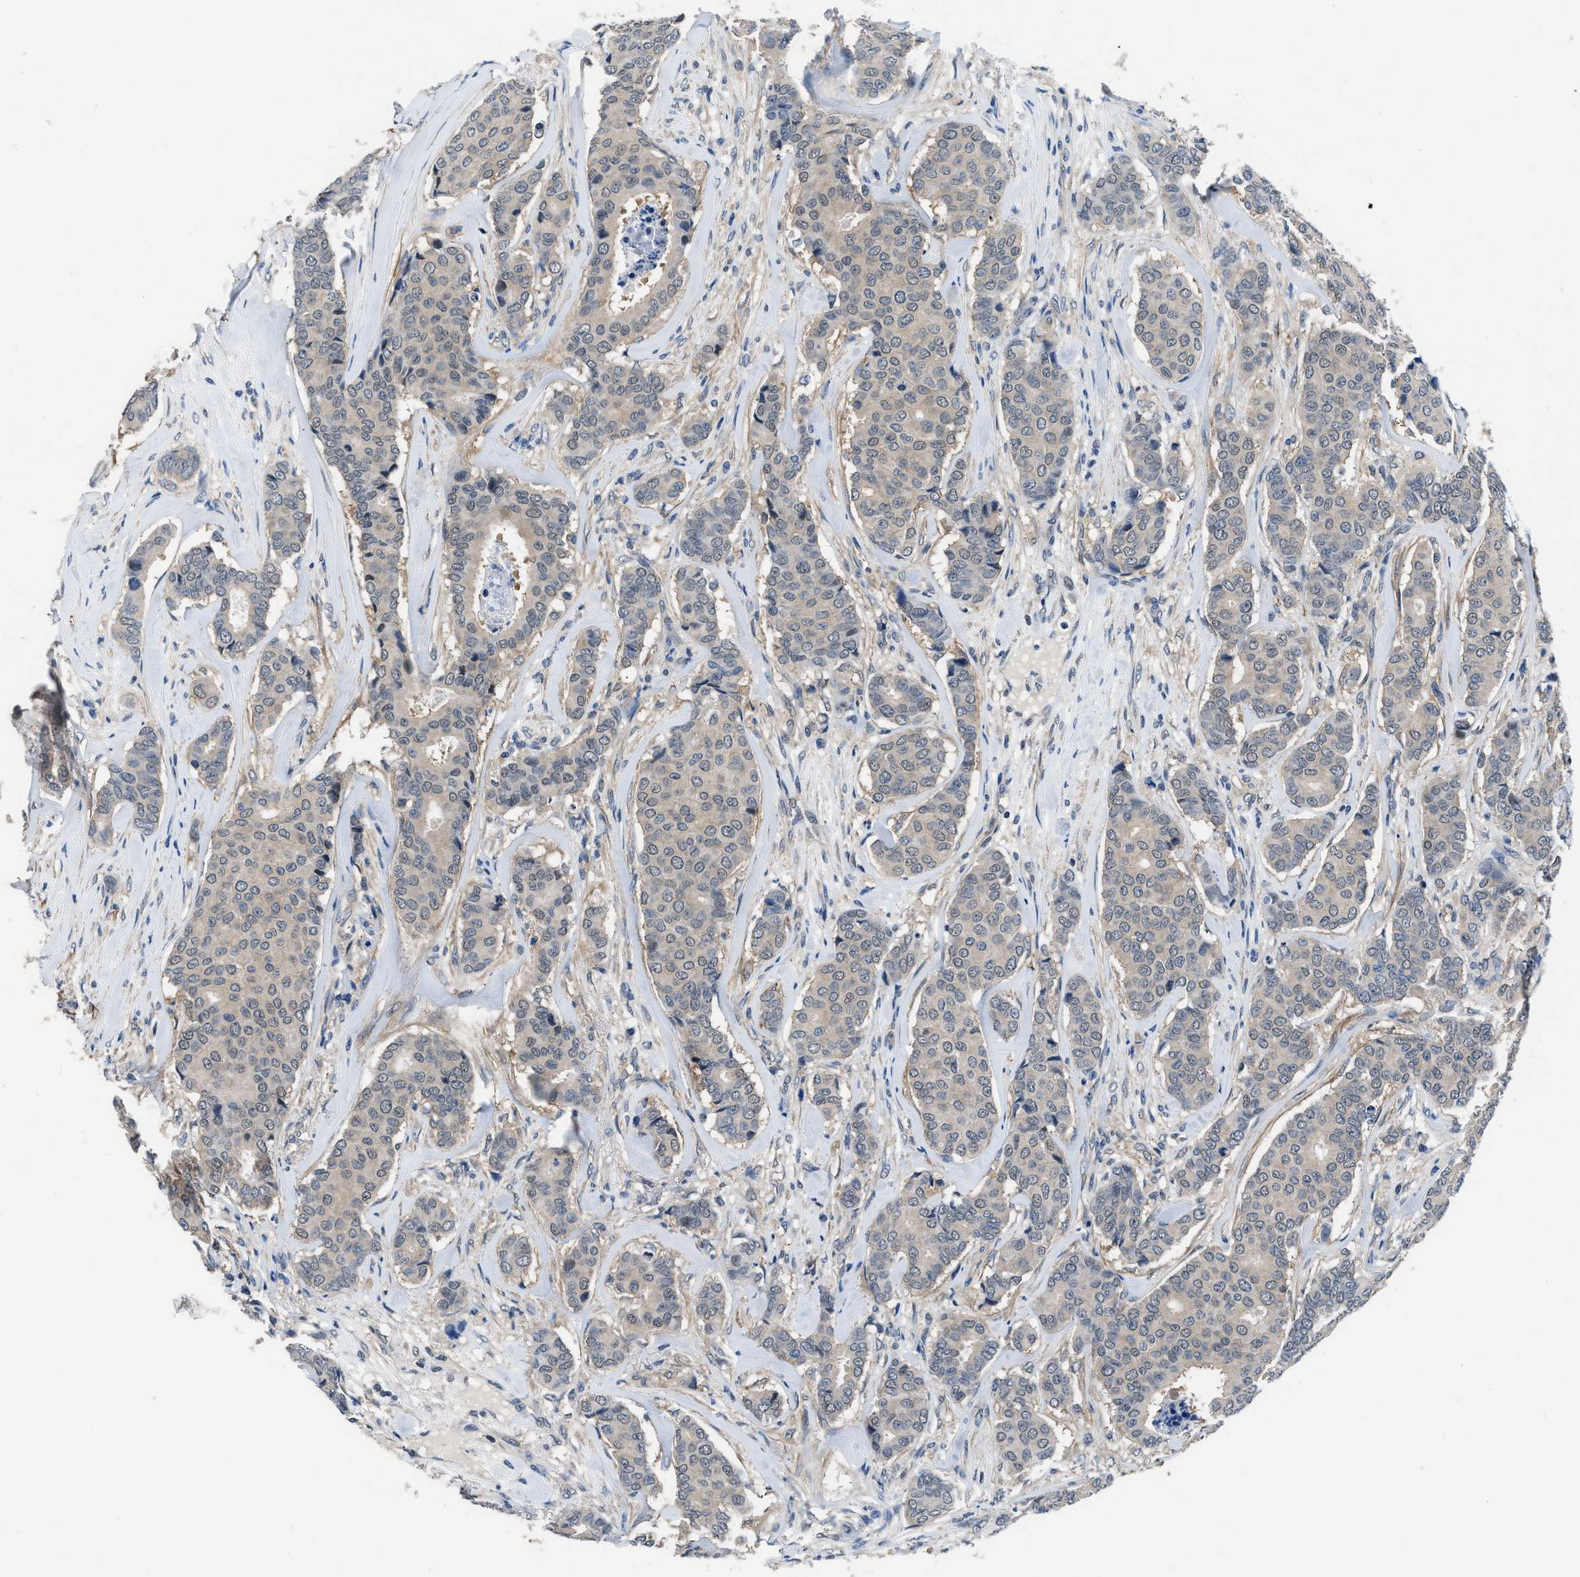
{"staining": {"intensity": "negative", "quantity": "none", "location": "none"}, "tissue": "breast cancer", "cell_type": "Tumor cells", "image_type": "cancer", "snomed": [{"axis": "morphology", "description": "Duct carcinoma"}, {"axis": "topography", "description": "Breast"}], "caption": "Human infiltrating ductal carcinoma (breast) stained for a protein using immunohistochemistry demonstrates no positivity in tumor cells.", "gene": "LANCL2", "patient": {"sex": "female", "age": 75}}